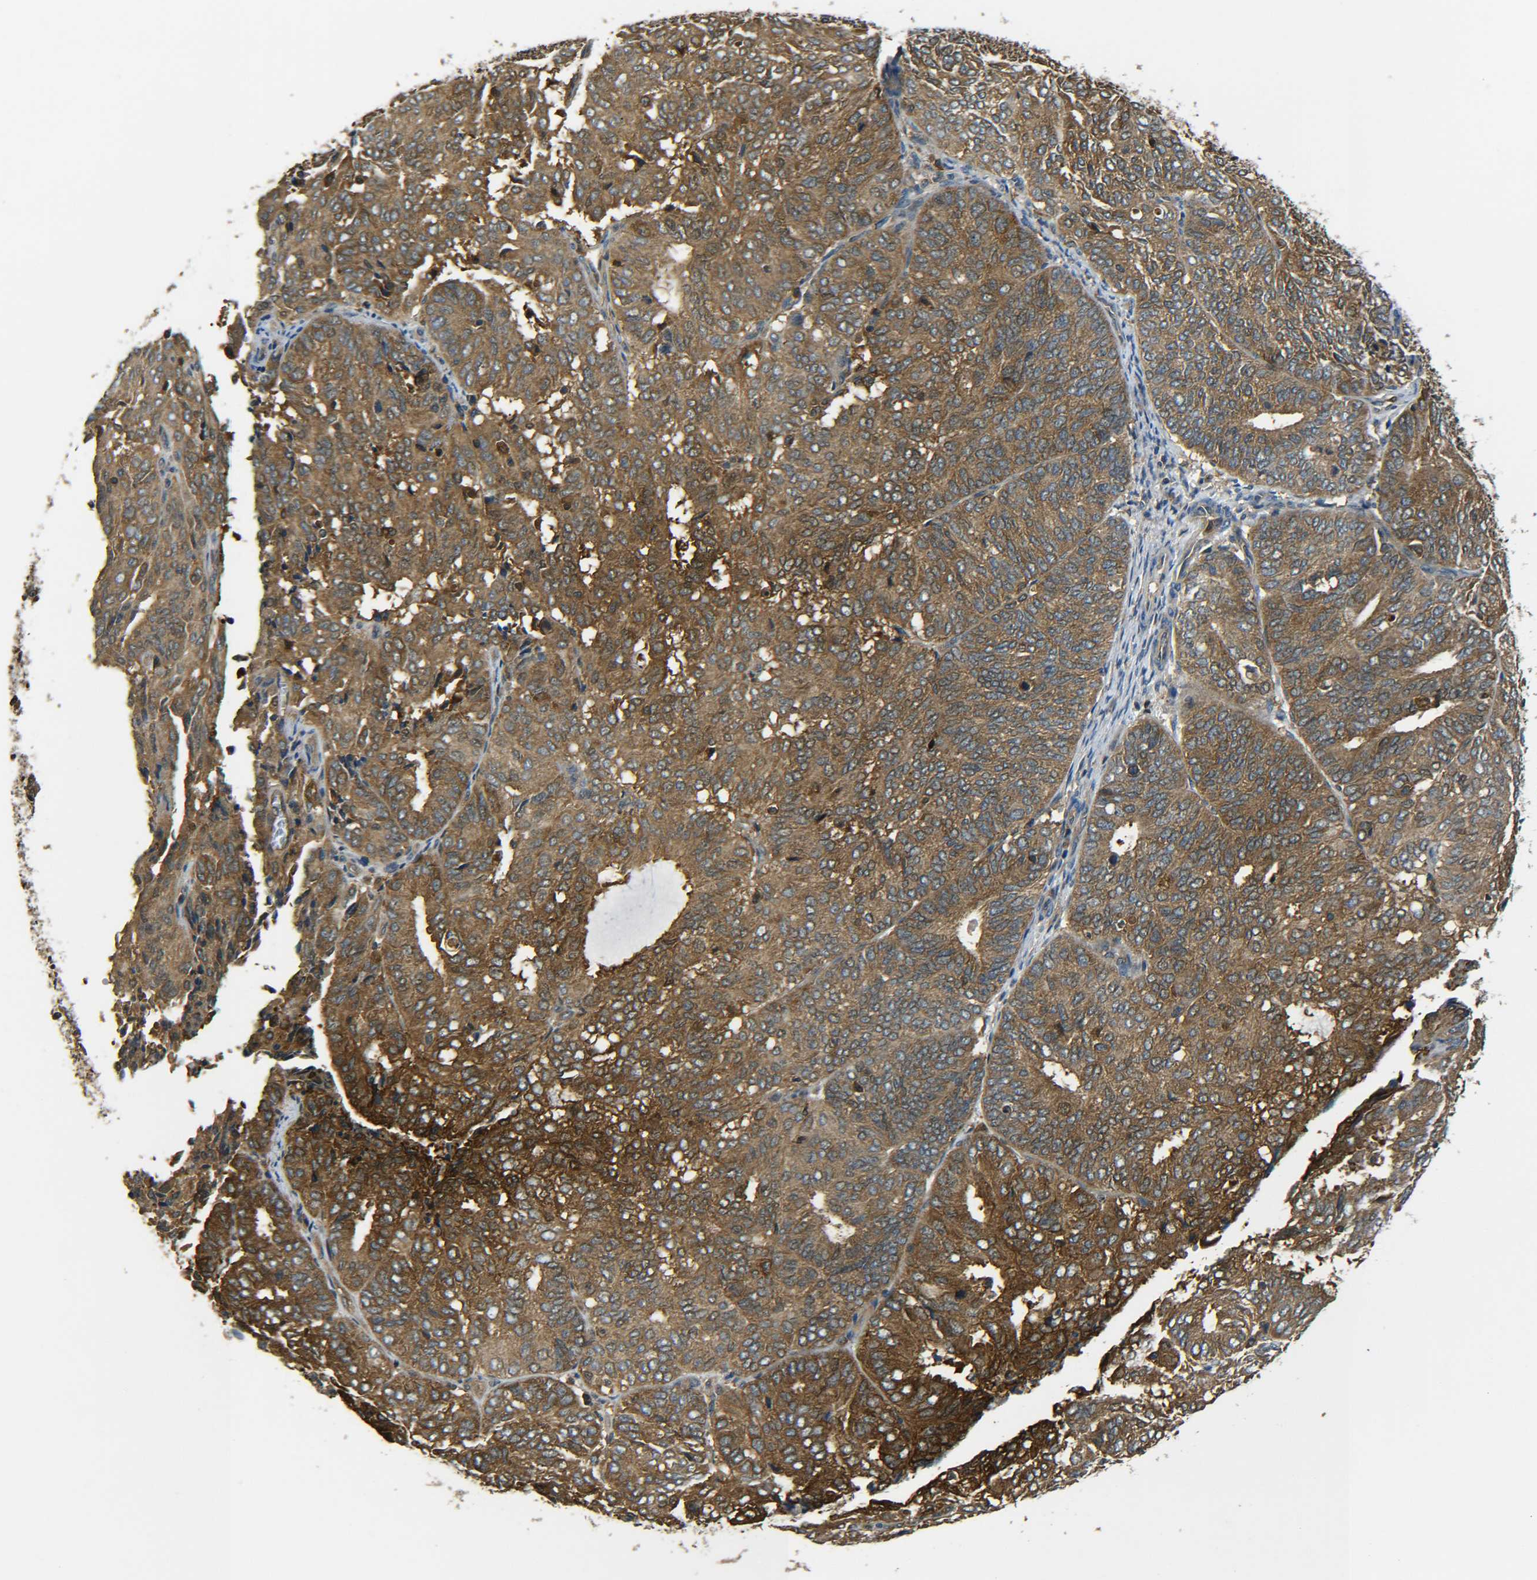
{"staining": {"intensity": "moderate", "quantity": ">75%", "location": "cytoplasmic/membranous"}, "tissue": "endometrial cancer", "cell_type": "Tumor cells", "image_type": "cancer", "snomed": [{"axis": "morphology", "description": "Adenocarcinoma, NOS"}, {"axis": "topography", "description": "Uterus"}], "caption": "Protein expression analysis of endometrial cancer displays moderate cytoplasmic/membranous expression in approximately >75% of tumor cells.", "gene": "PREB", "patient": {"sex": "female", "age": 60}}